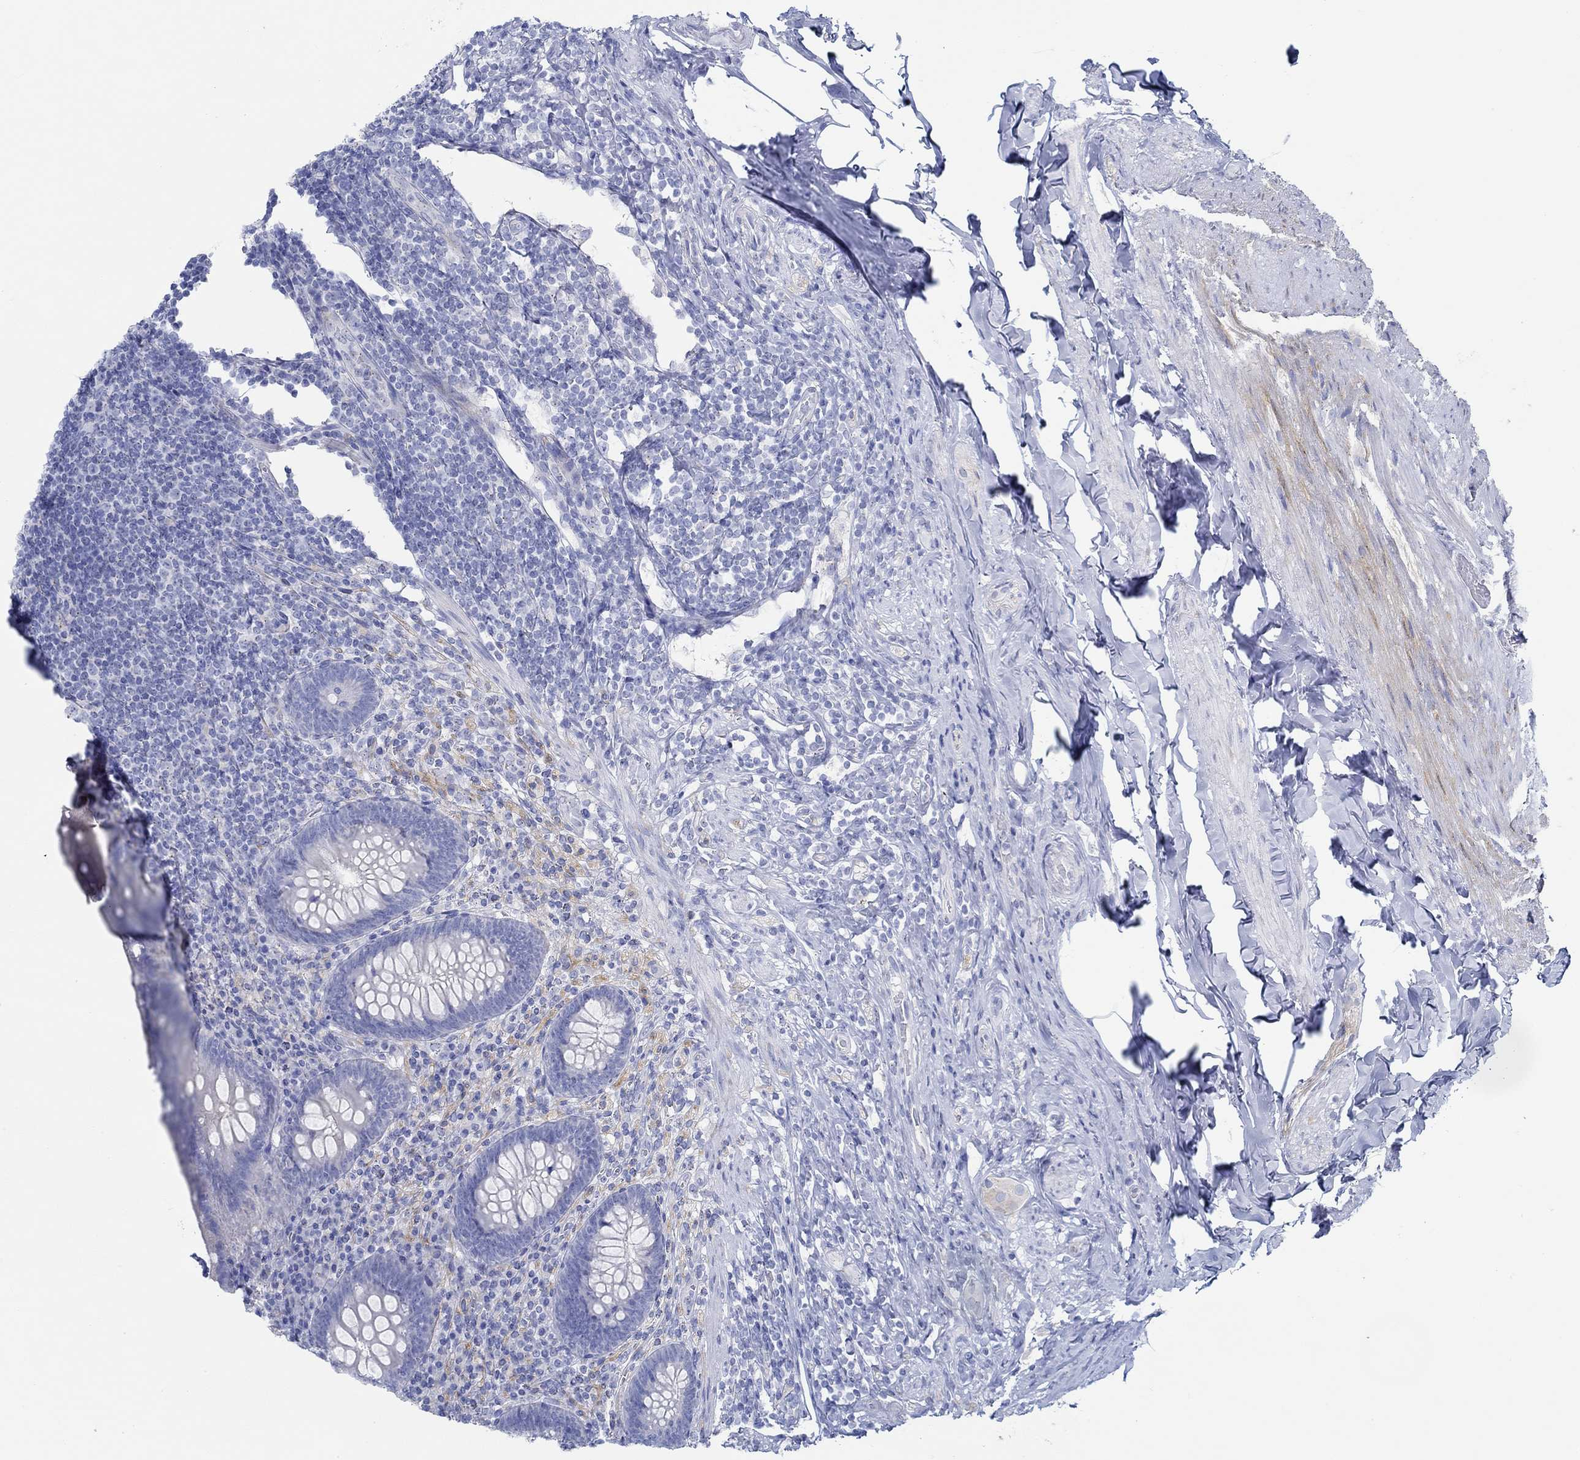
{"staining": {"intensity": "negative", "quantity": "none", "location": "none"}, "tissue": "appendix", "cell_type": "Glandular cells", "image_type": "normal", "snomed": [{"axis": "morphology", "description": "Normal tissue, NOS"}, {"axis": "topography", "description": "Appendix"}], "caption": "Glandular cells show no significant expression in normal appendix. The staining is performed using DAB (3,3'-diaminobenzidine) brown chromogen with nuclei counter-stained in using hematoxylin.", "gene": "IGFBP6", "patient": {"sex": "male", "age": 47}}